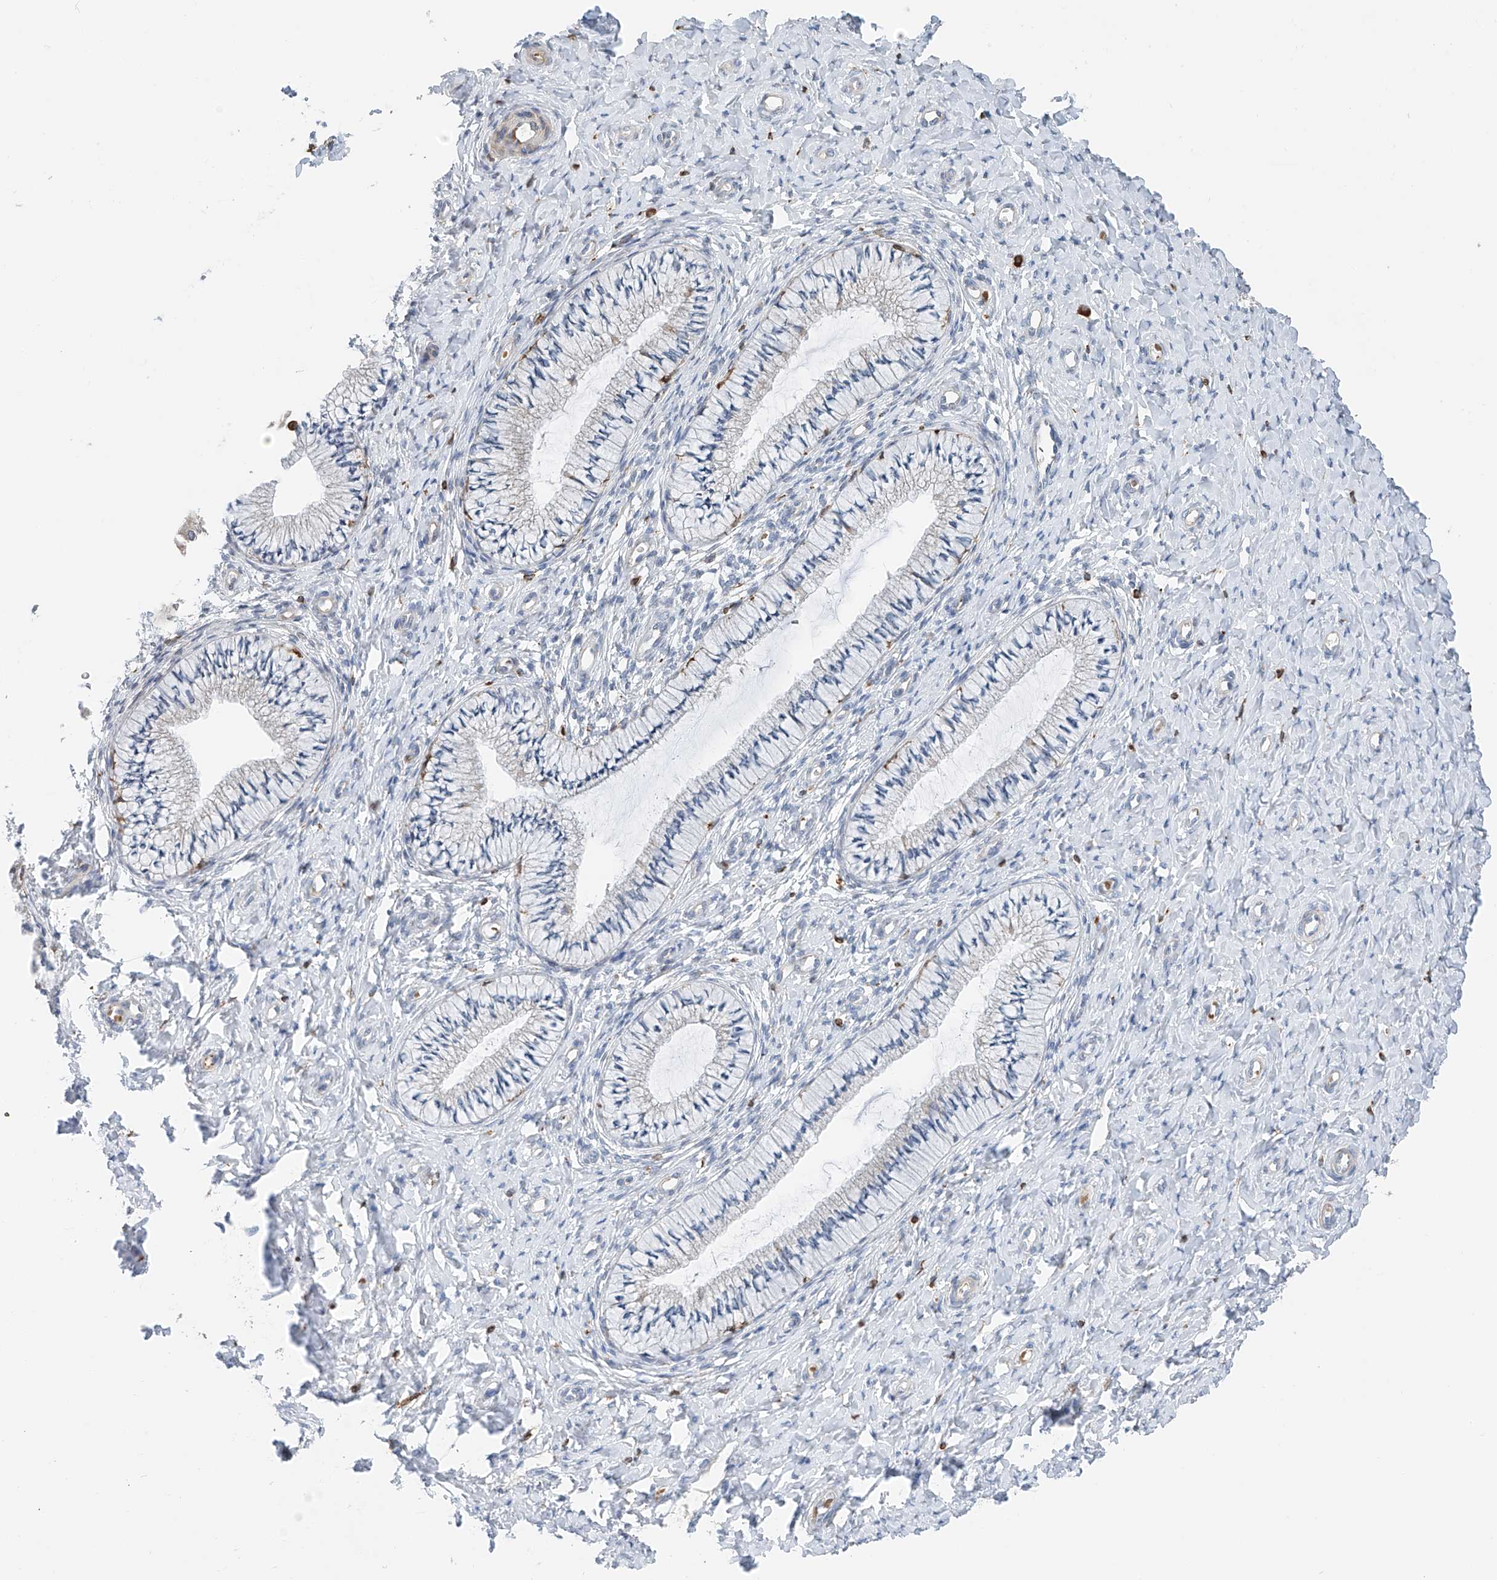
{"staining": {"intensity": "negative", "quantity": "none", "location": "none"}, "tissue": "cervix", "cell_type": "Glandular cells", "image_type": "normal", "snomed": [{"axis": "morphology", "description": "Normal tissue, NOS"}, {"axis": "topography", "description": "Cervix"}], "caption": "Glandular cells show no significant protein positivity in unremarkable cervix.", "gene": "TBXAS1", "patient": {"sex": "female", "age": 36}}